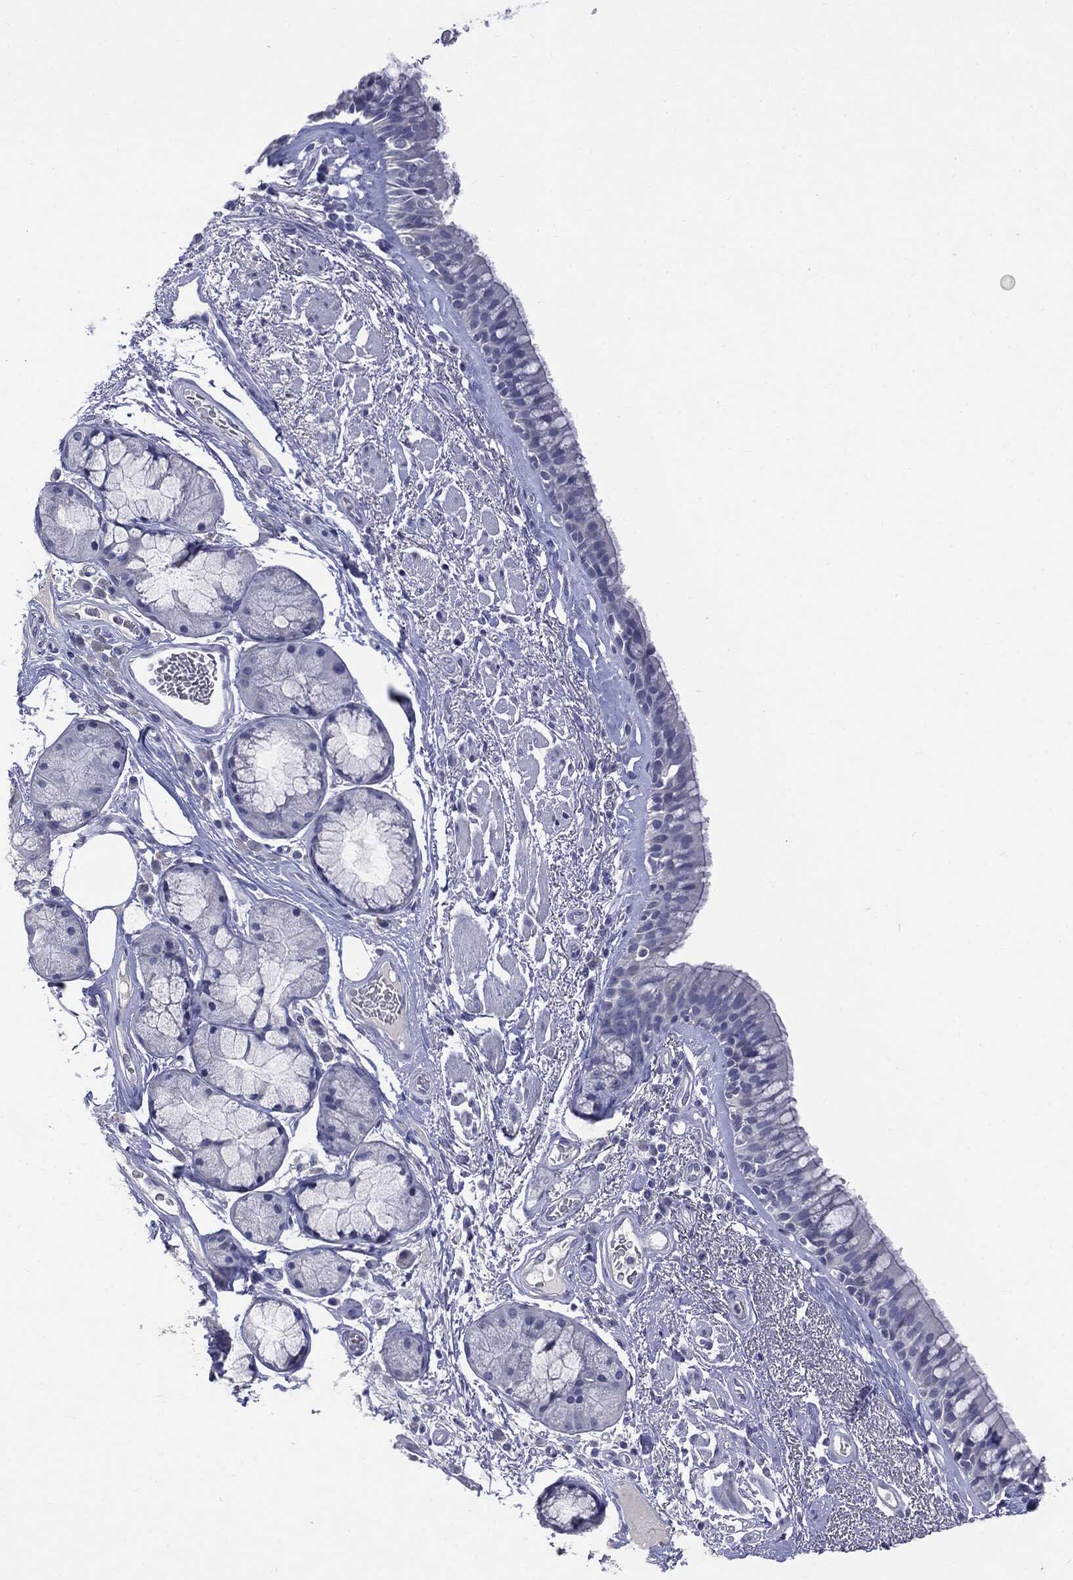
{"staining": {"intensity": "negative", "quantity": "none", "location": "none"}, "tissue": "bronchus", "cell_type": "Respiratory epithelial cells", "image_type": "normal", "snomed": [{"axis": "morphology", "description": "Normal tissue, NOS"}, {"axis": "topography", "description": "Bronchus"}], "caption": "High magnification brightfield microscopy of normal bronchus stained with DAB (brown) and counterstained with hematoxylin (blue): respiratory epithelial cells show no significant positivity. (DAB immunohistochemistry (IHC), high magnification).", "gene": "TSHB", "patient": {"sex": "male", "age": 82}}